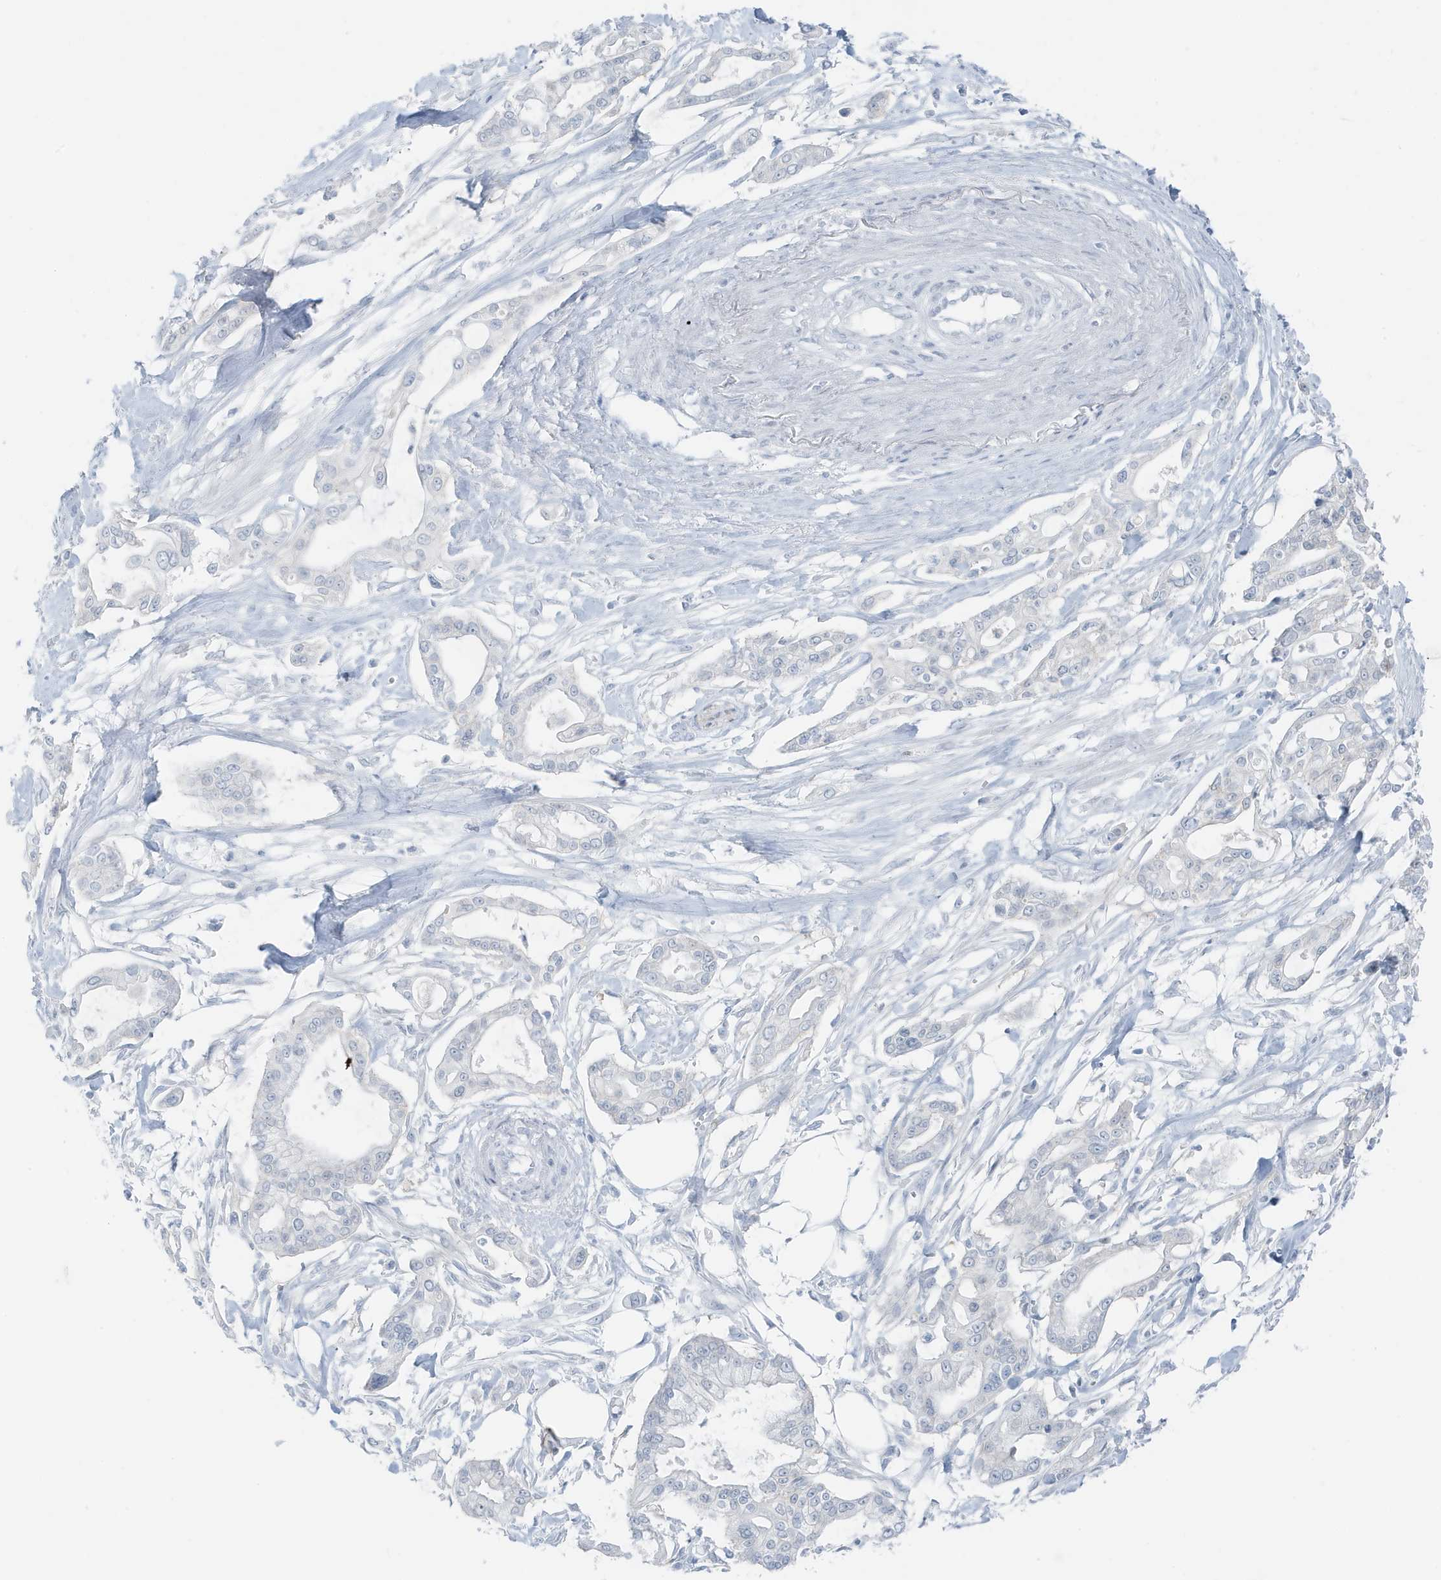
{"staining": {"intensity": "negative", "quantity": "none", "location": "none"}, "tissue": "pancreatic cancer", "cell_type": "Tumor cells", "image_type": "cancer", "snomed": [{"axis": "morphology", "description": "Adenocarcinoma, NOS"}, {"axis": "topography", "description": "Pancreas"}], "caption": "Immunohistochemistry image of neoplastic tissue: pancreatic cancer (adenocarcinoma) stained with DAB displays no significant protein staining in tumor cells.", "gene": "ZFP64", "patient": {"sex": "male", "age": 68}}